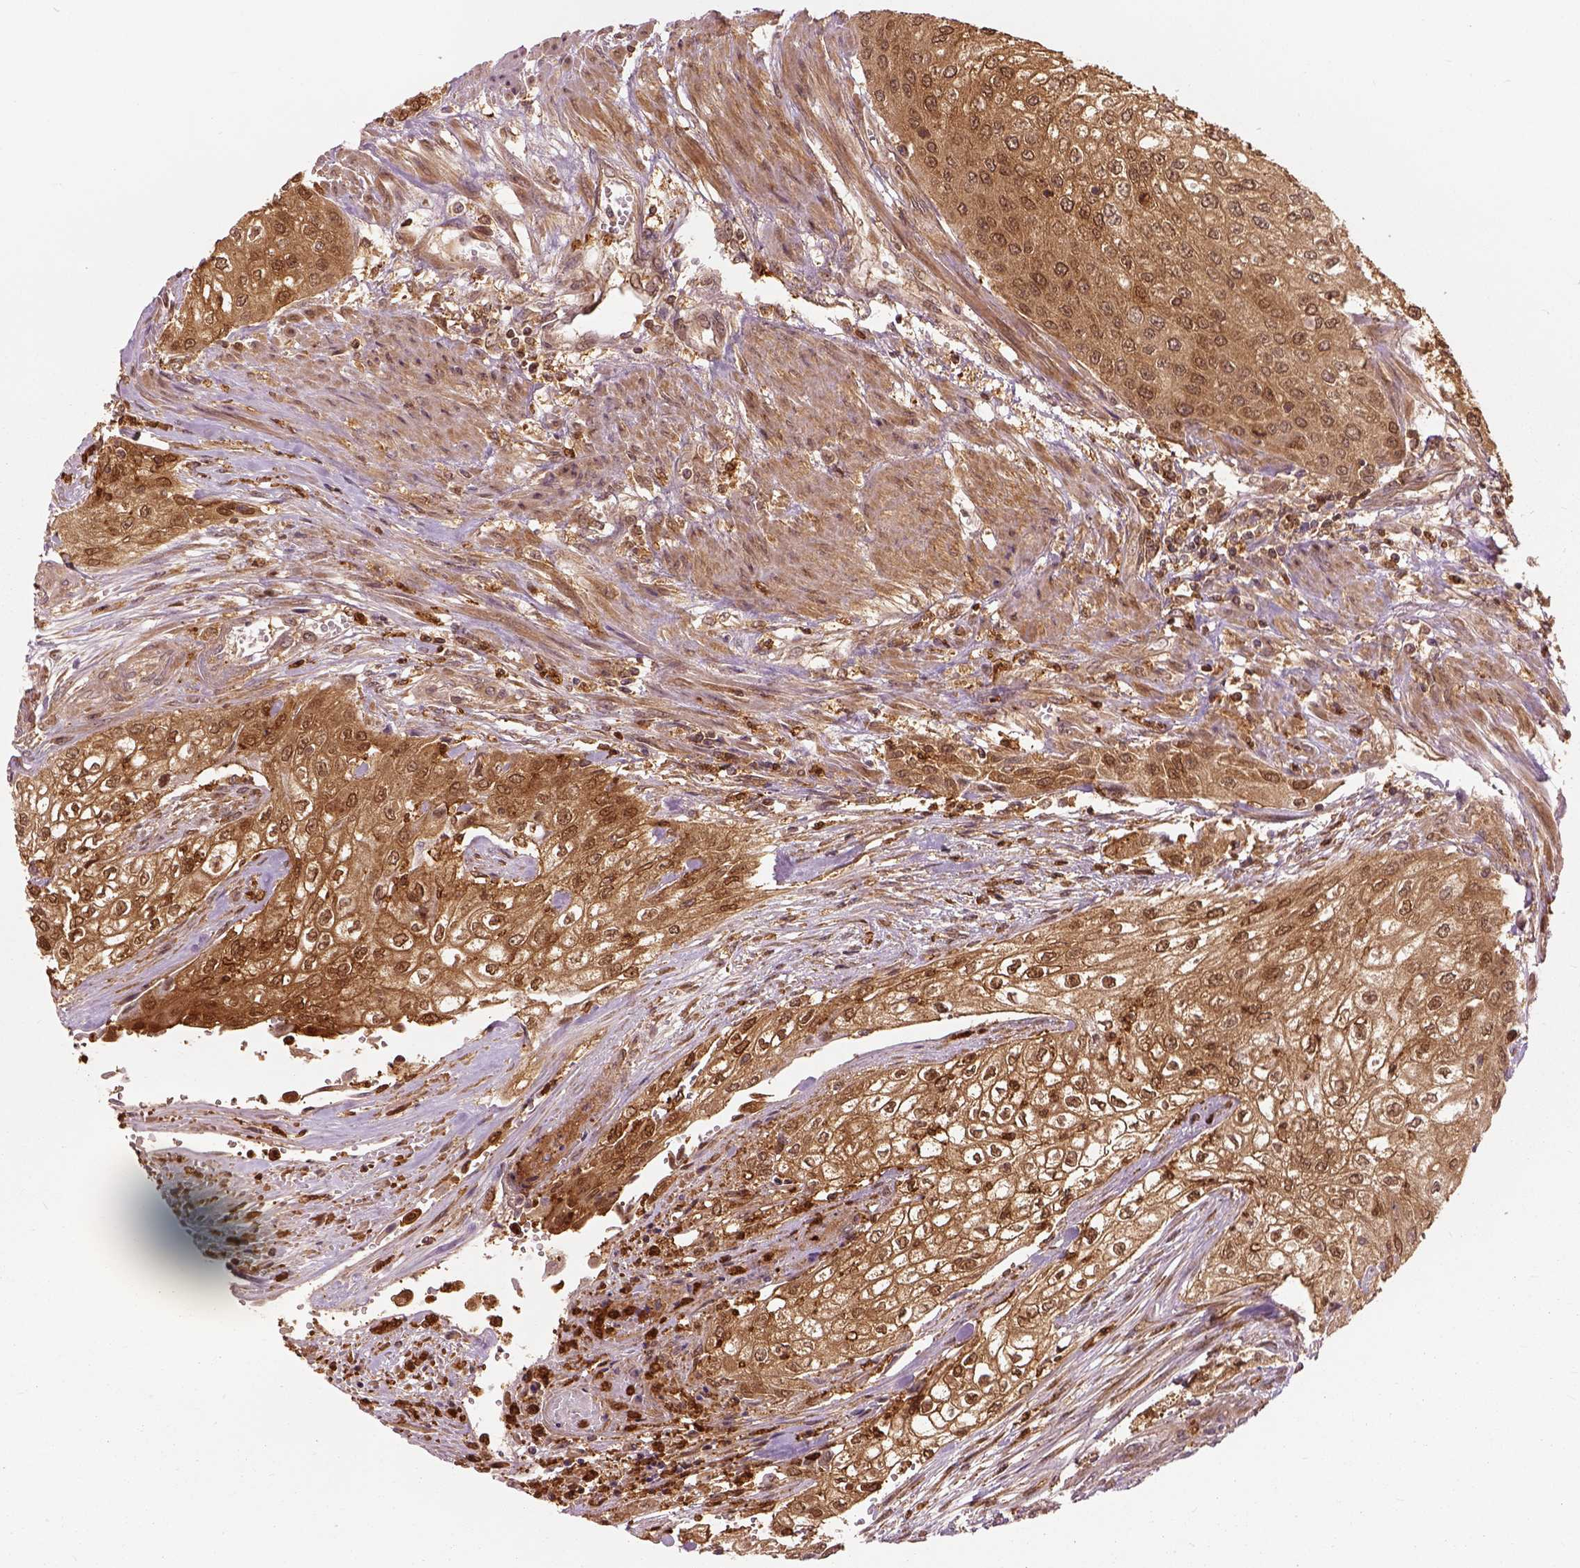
{"staining": {"intensity": "moderate", "quantity": ">75%", "location": "cytoplasmic/membranous,nuclear"}, "tissue": "urothelial cancer", "cell_type": "Tumor cells", "image_type": "cancer", "snomed": [{"axis": "morphology", "description": "Urothelial carcinoma, High grade"}, {"axis": "topography", "description": "Urinary bladder"}], "caption": "High-magnification brightfield microscopy of urothelial cancer stained with DAB (3,3'-diaminobenzidine) (brown) and counterstained with hematoxylin (blue). tumor cells exhibit moderate cytoplasmic/membranous and nuclear staining is identified in approximately>75% of cells. (DAB (3,3'-diaminobenzidine) IHC with brightfield microscopy, high magnification).", "gene": "GPI", "patient": {"sex": "male", "age": 62}}